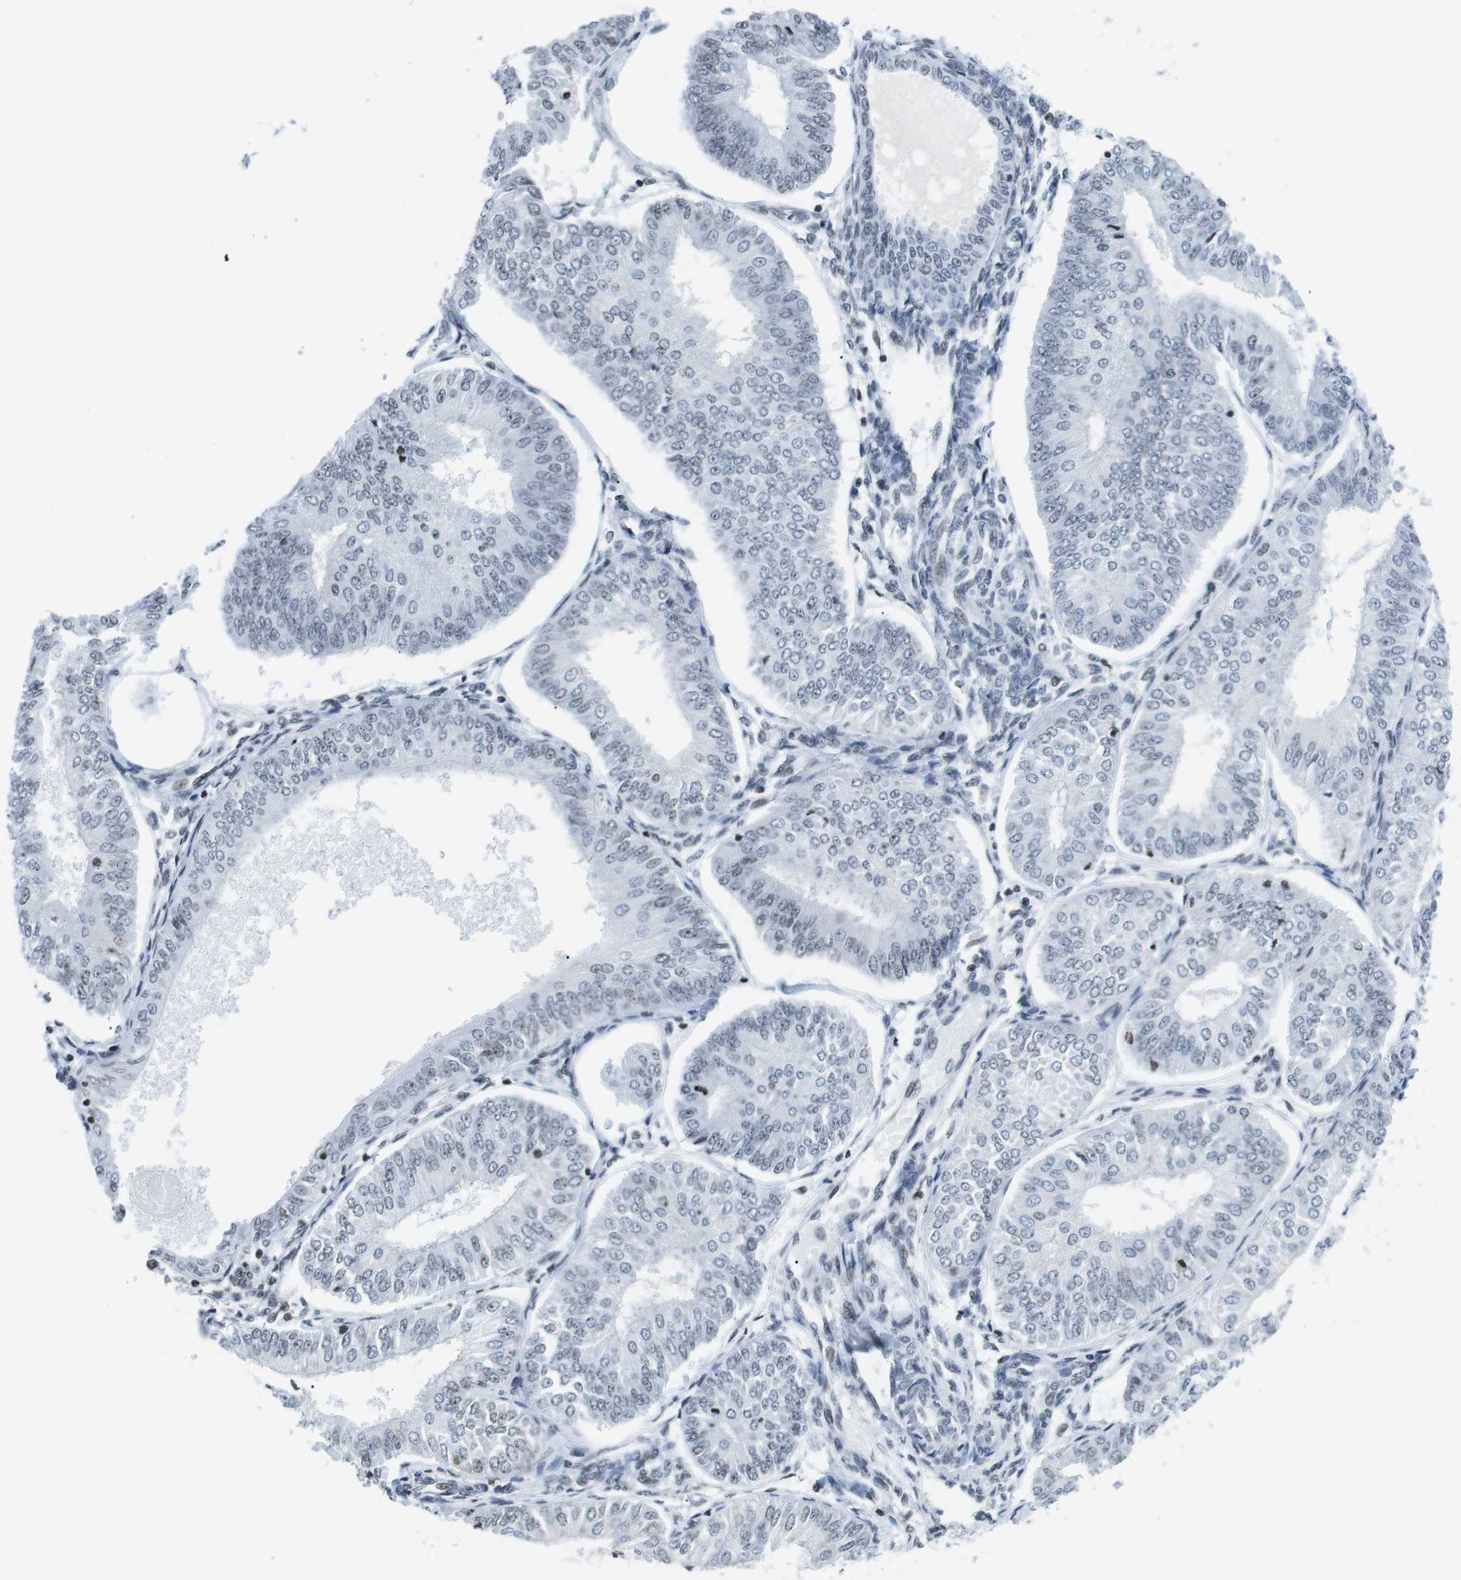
{"staining": {"intensity": "negative", "quantity": "none", "location": "none"}, "tissue": "endometrial cancer", "cell_type": "Tumor cells", "image_type": "cancer", "snomed": [{"axis": "morphology", "description": "Adenocarcinoma, NOS"}, {"axis": "topography", "description": "Endometrium"}], "caption": "Tumor cells are negative for protein expression in human endometrial cancer (adenocarcinoma).", "gene": "E2F2", "patient": {"sex": "female", "age": 58}}